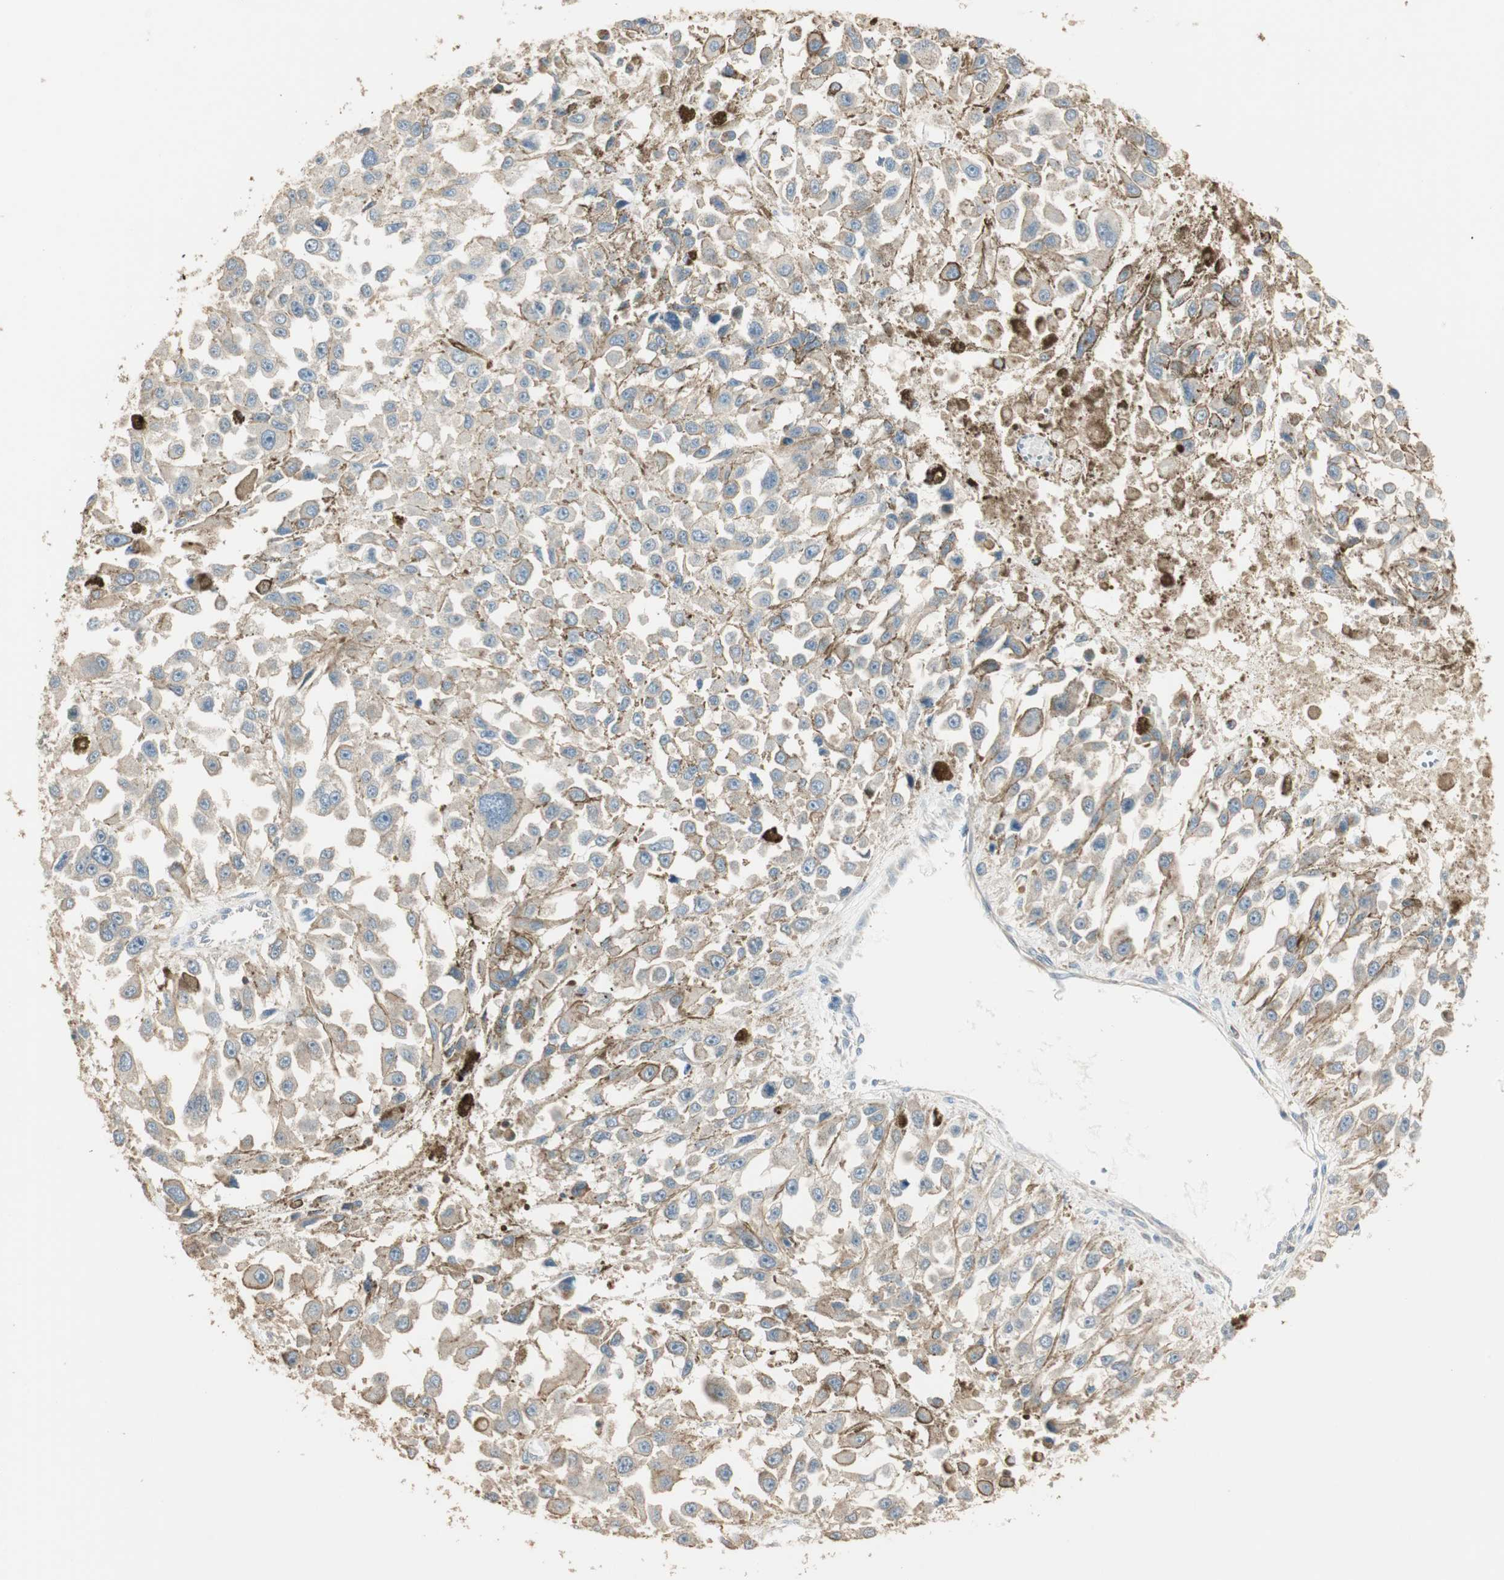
{"staining": {"intensity": "negative", "quantity": "none", "location": "none"}, "tissue": "melanoma", "cell_type": "Tumor cells", "image_type": "cancer", "snomed": [{"axis": "morphology", "description": "Malignant melanoma, Metastatic site"}, {"axis": "topography", "description": "Lymph node"}], "caption": "An immunohistochemistry (IHC) histopathology image of malignant melanoma (metastatic site) is shown. There is no staining in tumor cells of malignant melanoma (metastatic site).", "gene": "CRLF3", "patient": {"sex": "male", "age": 59}}